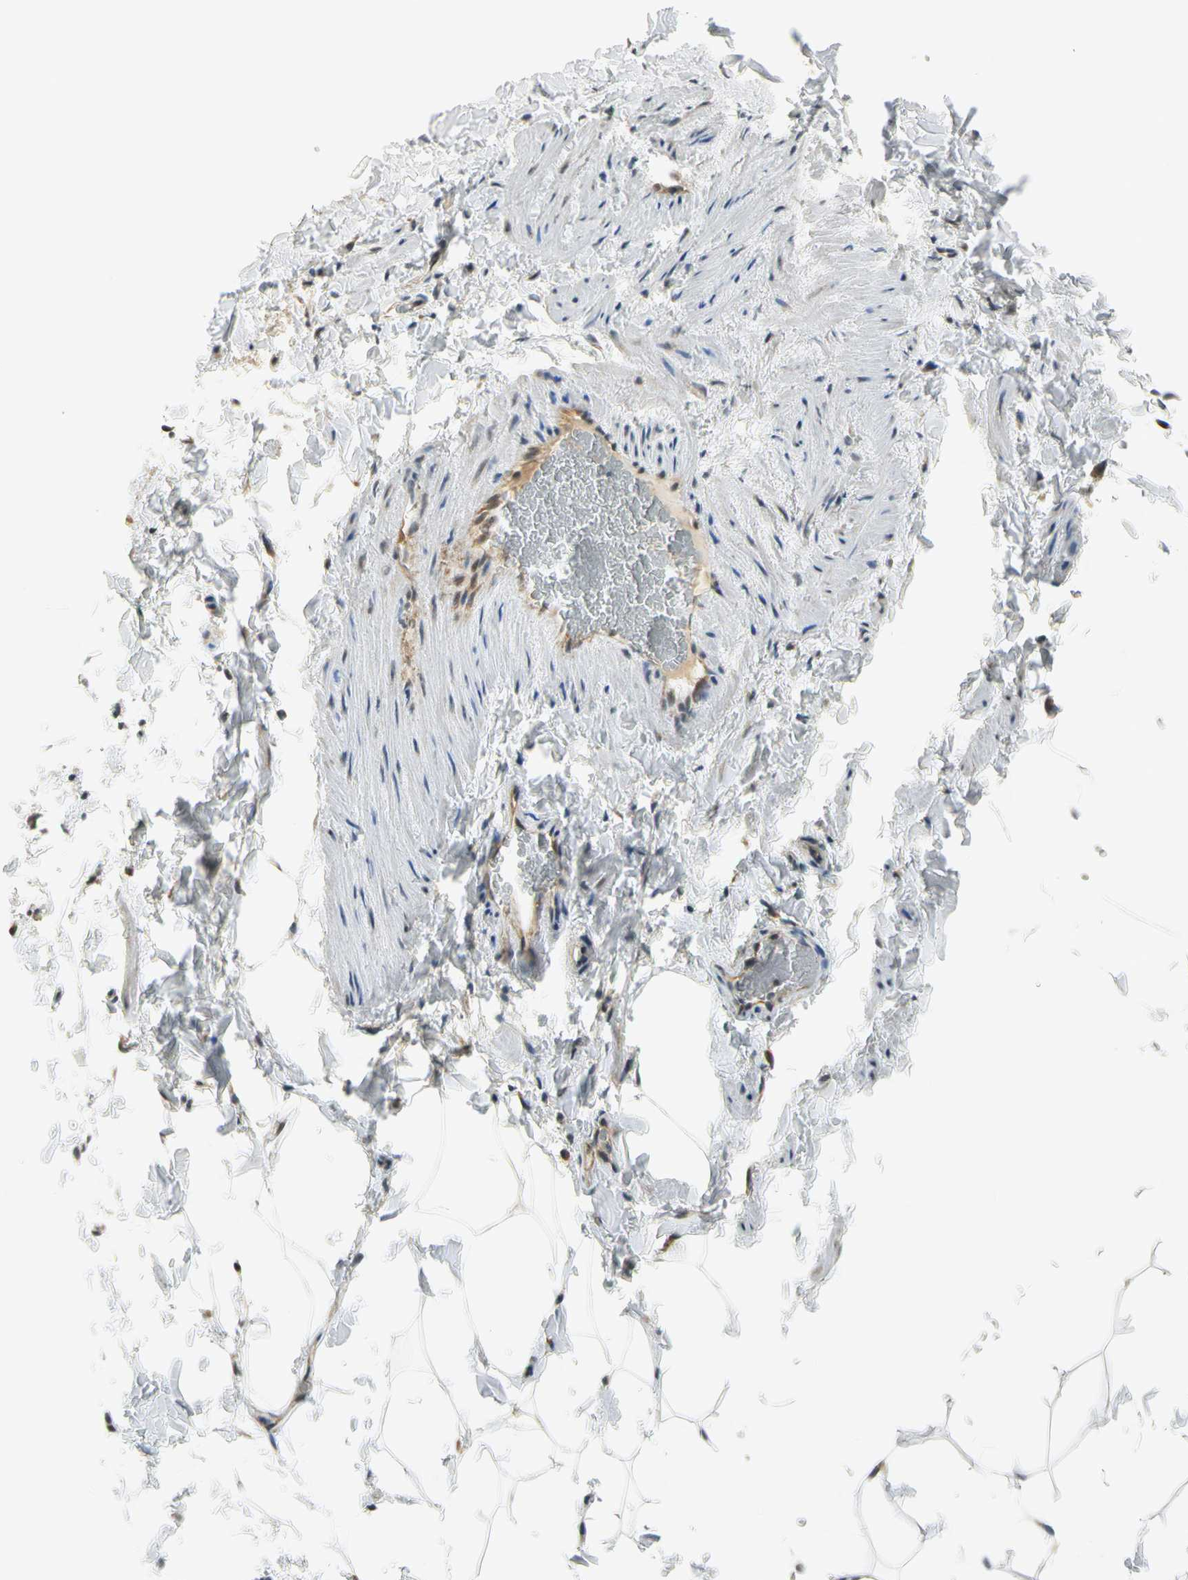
{"staining": {"intensity": "weak", "quantity": "25%-75%", "location": "cytoplasmic/membranous"}, "tissue": "adipose tissue", "cell_type": "Adipocytes", "image_type": "normal", "snomed": [{"axis": "morphology", "description": "Normal tissue, NOS"}, {"axis": "topography", "description": "Vascular tissue"}], "caption": "Immunohistochemical staining of unremarkable human adipose tissue demonstrates weak cytoplasmic/membranous protein staining in approximately 25%-75% of adipocytes.", "gene": "NPDC1", "patient": {"sex": "male", "age": 41}}